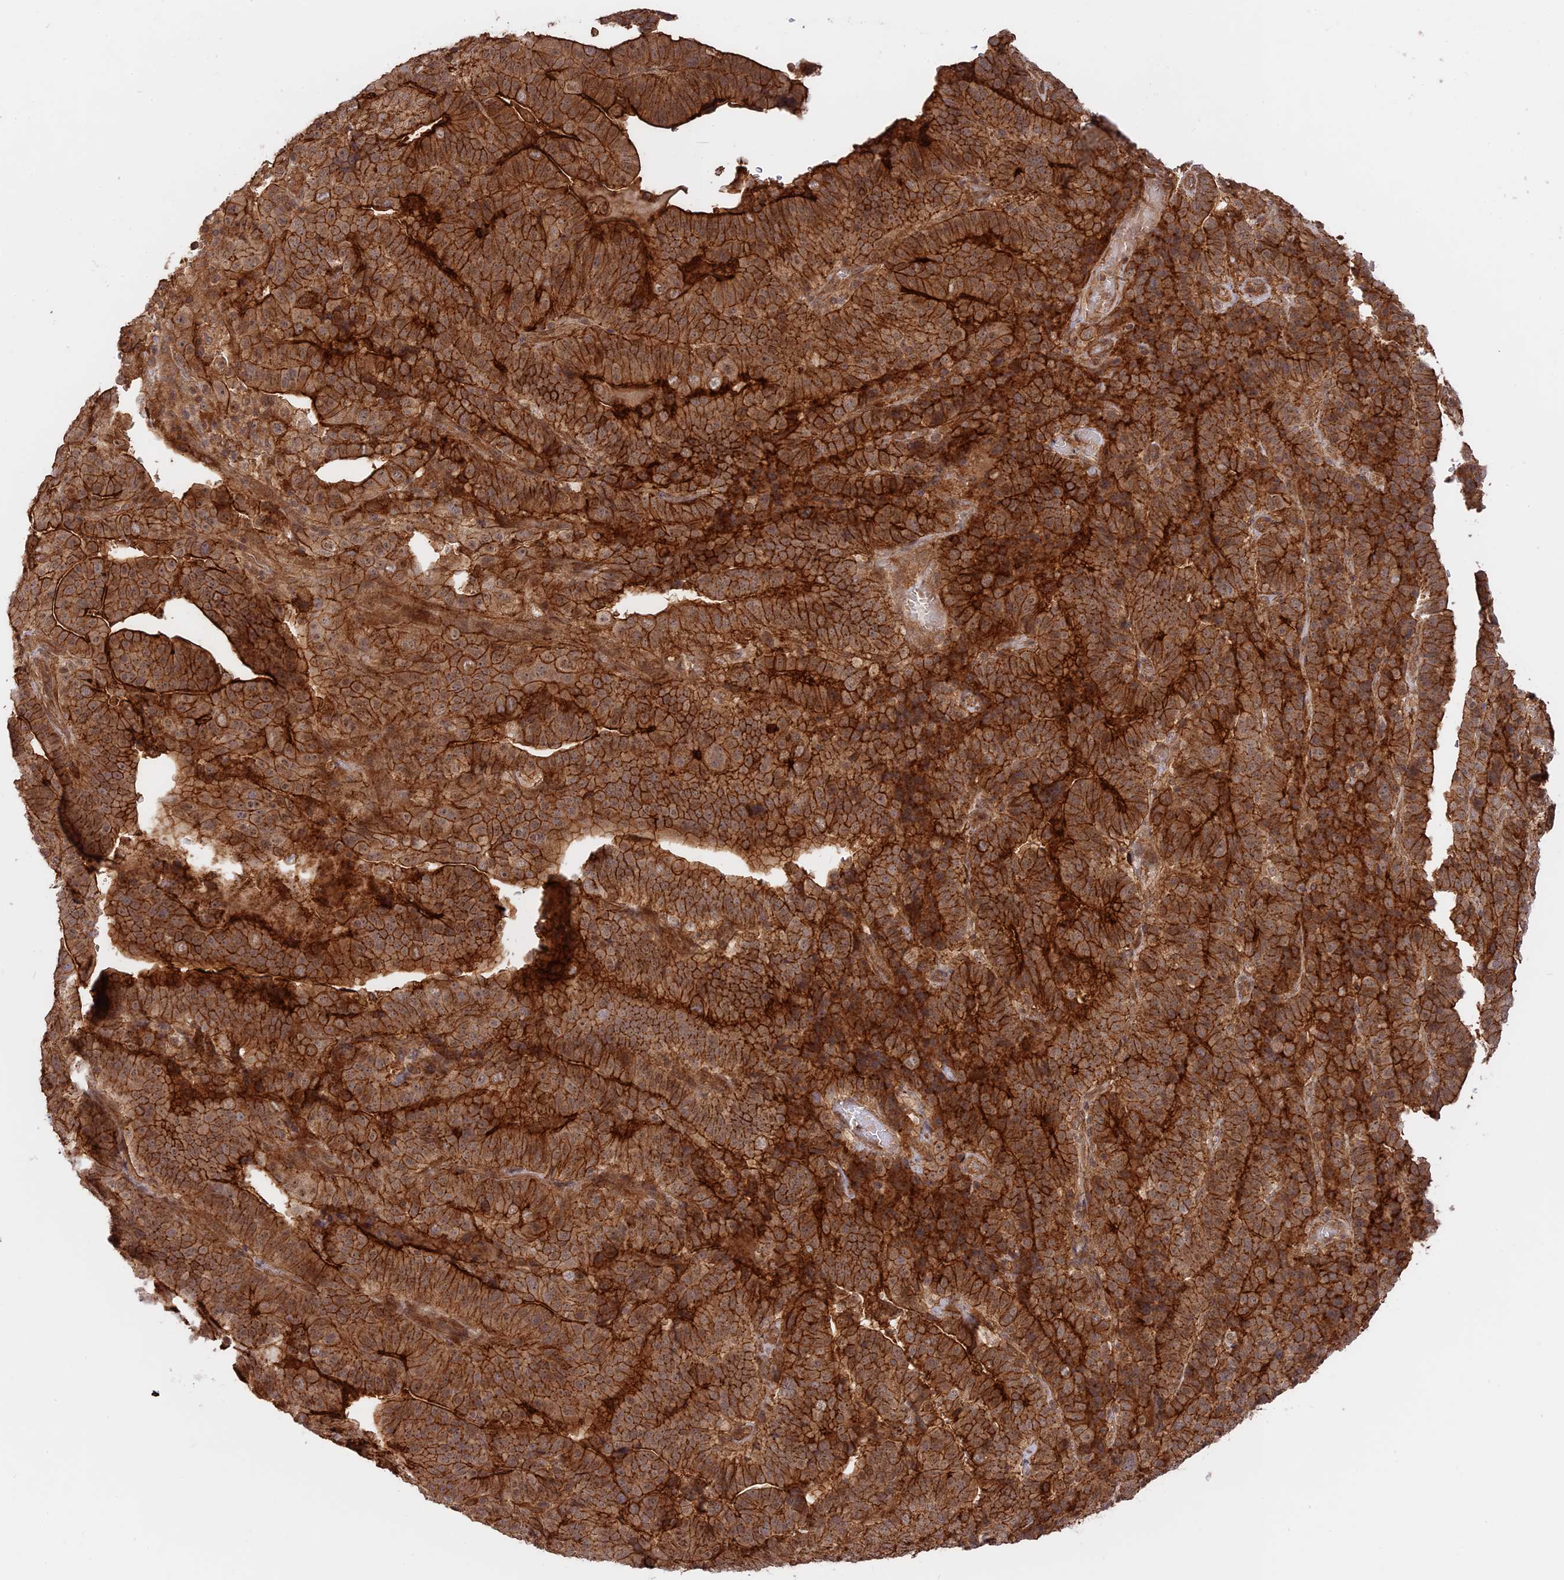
{"staining": {"intensity": "strong", "quantity": ">75%", "location": "cytoplasmic/membranous"}, "tissue": "stomach cancer", "cell_type": "Tumor cells", "image_type": "cancer", "snomed": [{"axis": "morphology", "description": "Adenocarcinoma, NOS"}, {"axis": "topography", "description": "Stomach"}], "caption": "About >75% of tumor cells in stomach cancer (adenocarcinoma) display strong cytoplasmic/membranous protein expression as visualized by brown immunohistochemical staining.", "gene": "CCDC174", "patient": {"sex": "male", "age": 48}}